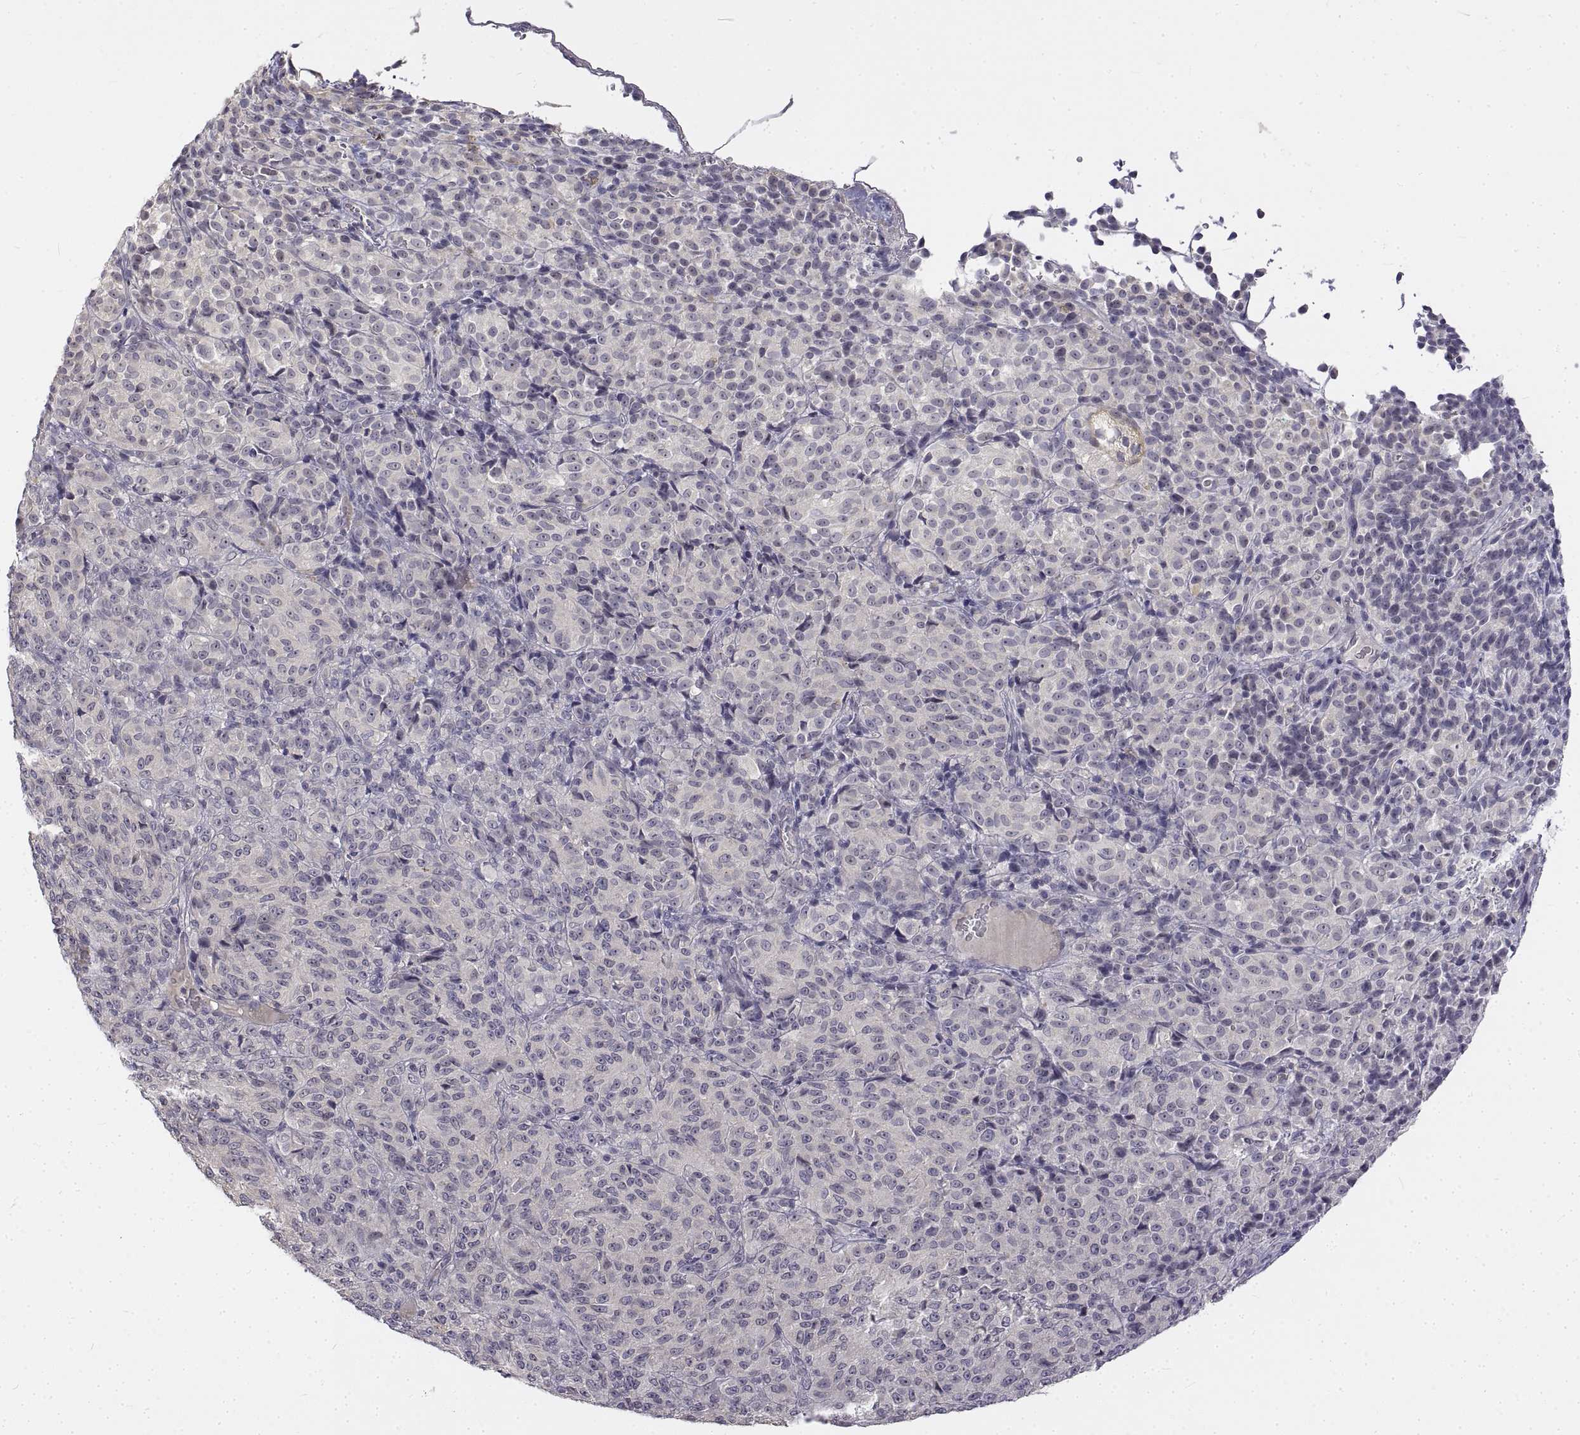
{"staining": {"intensity": "negative", "quantity": "none", "location": "none"}, "tissue": "melanoma", "cell_type": "Tumor cells", "image_type": "cancer", "snomed": [{"axis": "morphology", "description": "Malignant melanoma, Metastatic site"}, {"axis": "topography", "description": "Brain"}], "caption": "A histopathology image of human melanoma is negative for staining in tumor cells. The staining is performed using DAB (3,3'-diaminobenzidine) brown chromogen with nuclei counter-stained in using hematoxylin.", "gene": "ANO2", "patient": {"sex": "female", "age": 56}}